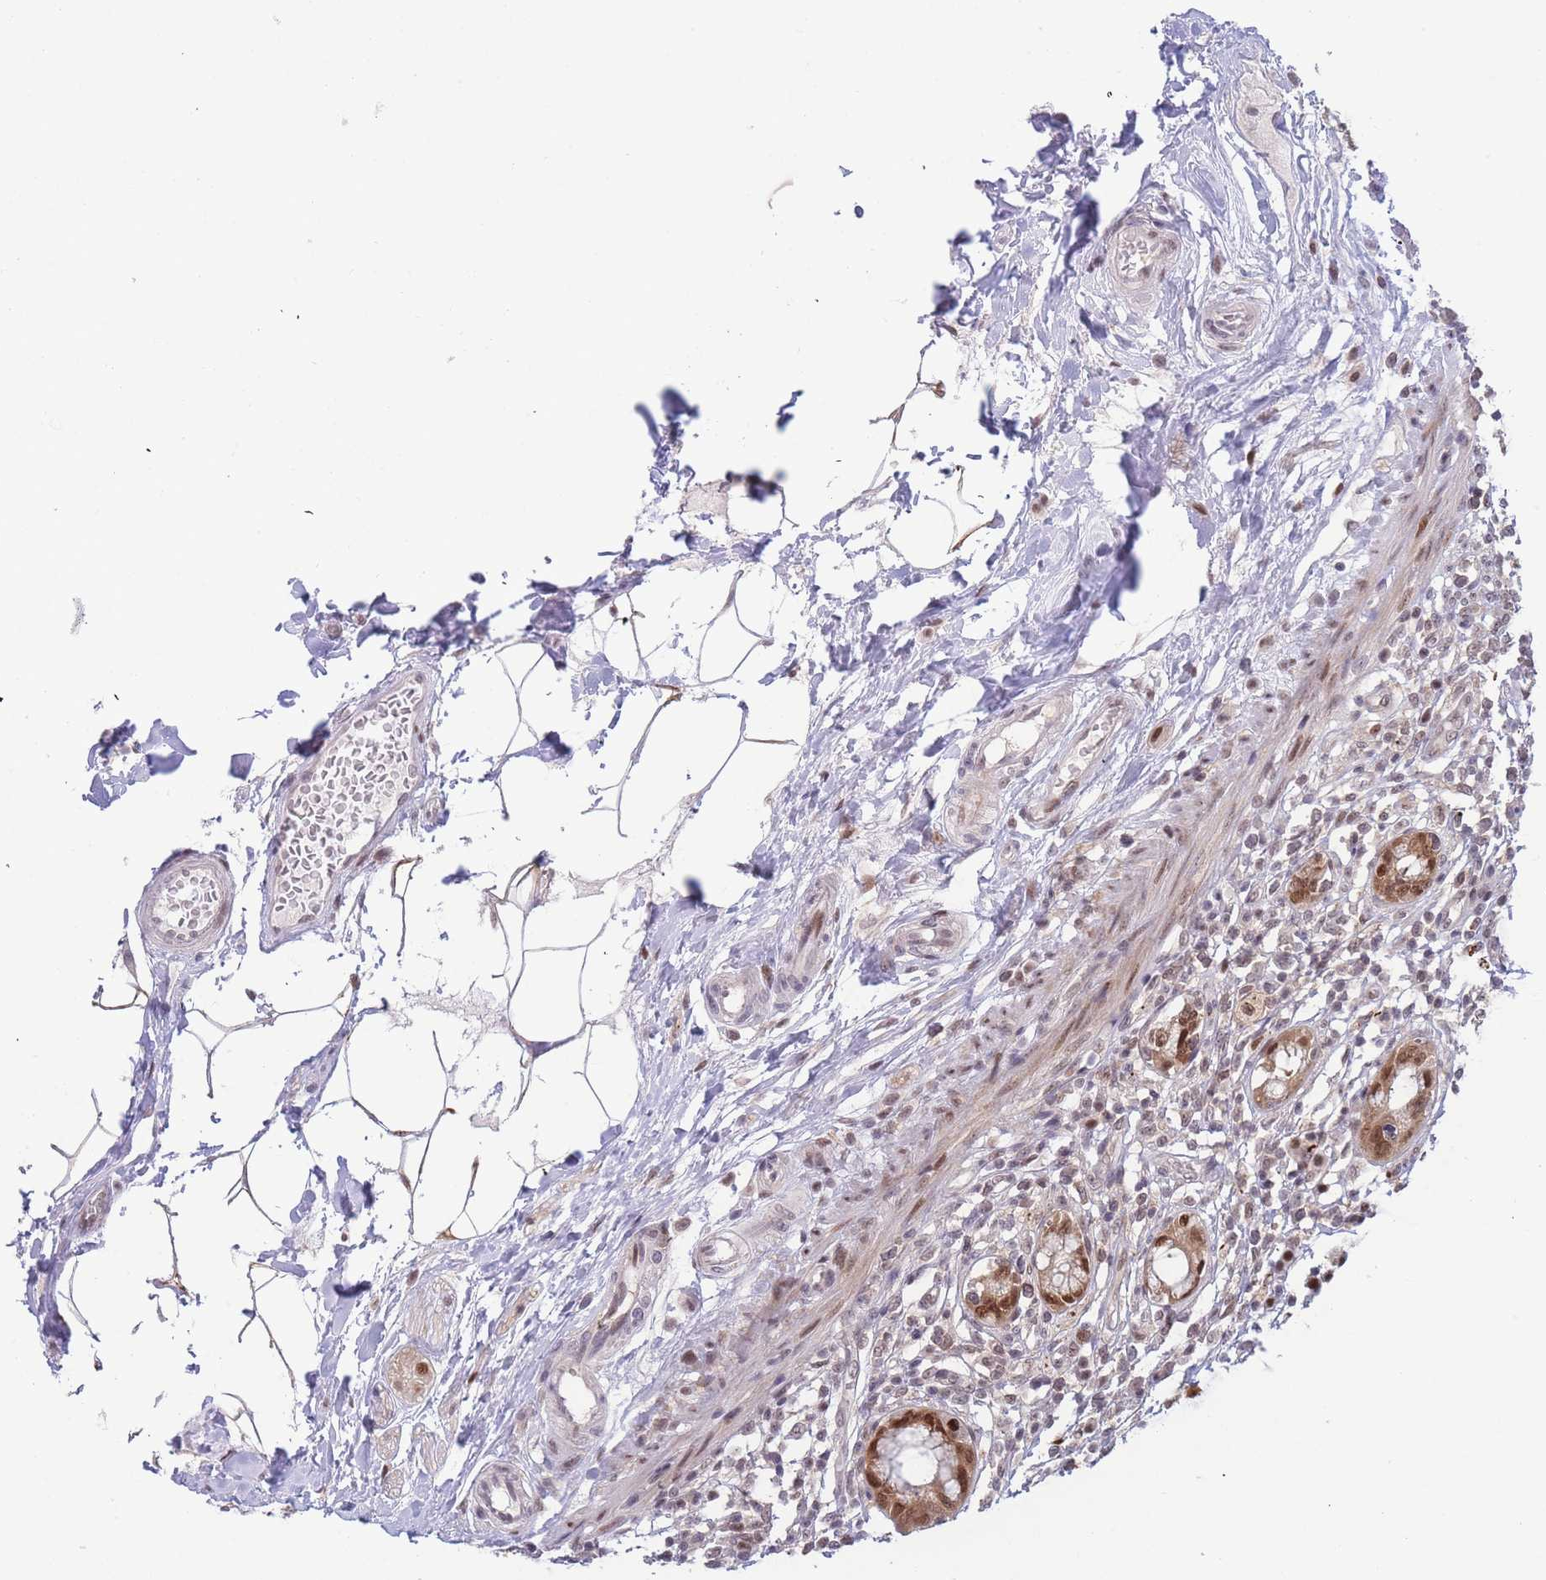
{"staining": {"intensity": "strong", "quantity": ">75%", "location": "cytoplasmic/membranous,nuclear"}, "tissue": "rectum", "cell_type": "Glandular cells", "image_type": "normal", "snomed": [{"axis": "morphology", "description": "Normal tissue, NOS"}, {"axis": "topography", "description": "Rectum"}], "caption": "Strong cytoplasmic/membranous,nuclear staining for a protein is appreciated in about >75% of glandular cells of benign rectum using immunohistochemistry.", "gene": "DEAF1", "patient": {"sex": "female", "age": 57}}